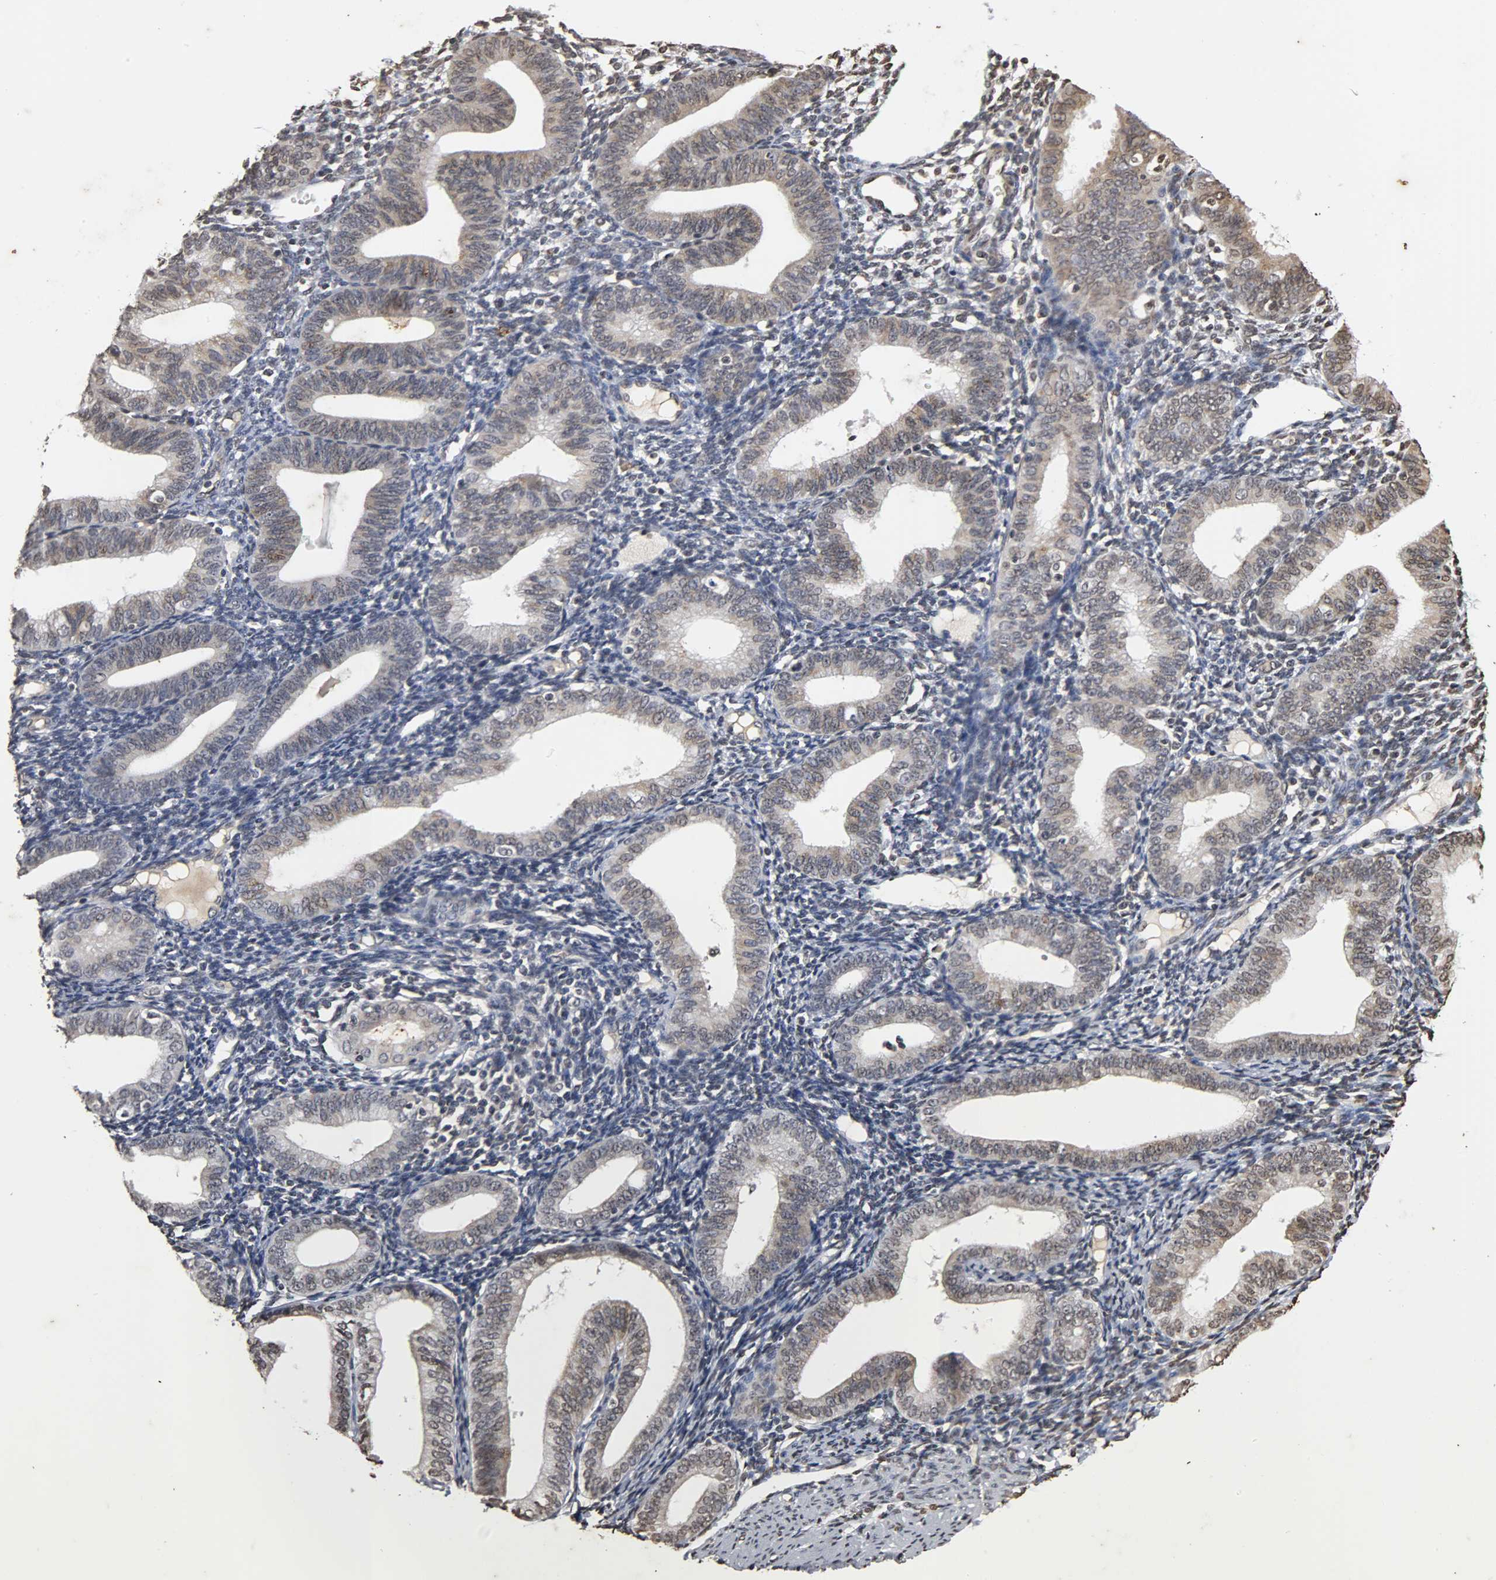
{"staining": {"intensity": "weak", "quantity": "<25%", "location": "nuclear"}, "tissue": "endometrium", "cell_type": "Cells in endometrial stroma", "image_type": "normal", "snomed": [{"axis": "morphology", "description": "Normal tissue, NOS"}, {"axis": "topography", "description": "Endometrium"}], "caption": "High magnification brightfield microscopy of benign endometrium stained with DAB (3,3'-diaminobenzidine) (brown) and counterstained with hematoxylin (blue): cells in endometrial stroma show no significant positivity. The staining was performed using DAB to visualize the protein expression in brown, while the nuclei were stained in blue with hematoxylin (Magnification: 20x).", "gene": "ERCC2", "patient": {"sex": "female", "age": 61}}